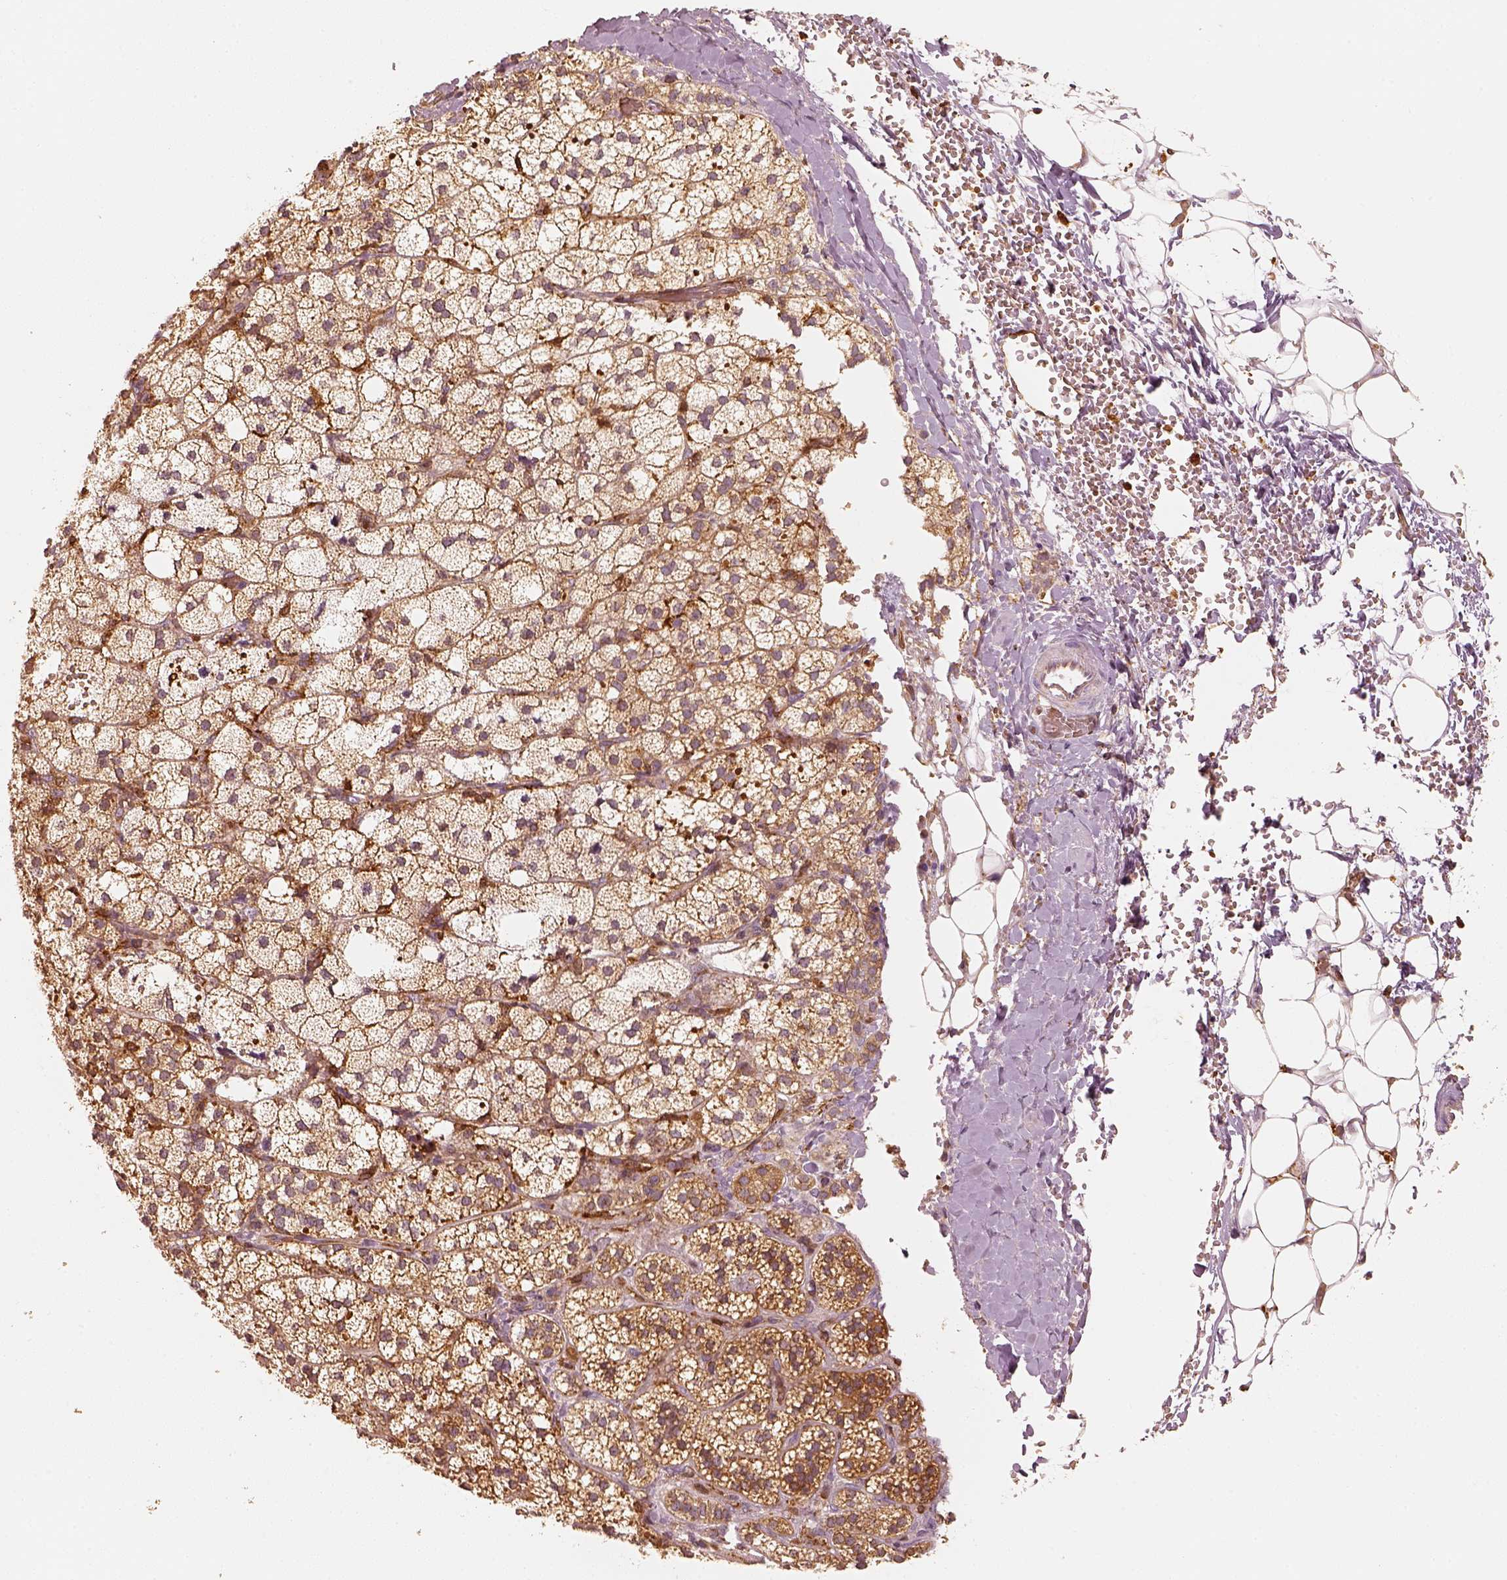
{"staining": {"intensity": "moderate", "quantity": ">75%", "location": "cytoplasmic/membranous"}, "tissue": "adrenal gland", "cell_type": "Glandular cells", "image_type": "normal", "snomed": [{"axis": "morphology", "description": "Normal tissue, NOS"}, {"axis": "topography", "description": "Adrenal gland"}], "caption": "The image demonstrates immunohistochemical staining of benign adrenal gland. There is moderate cytoplasmic/membranous staining is seen in approximately >75% of glandular cells.", "gene": "FSCN1", "patient": {"sex": "male", "age": 53}}